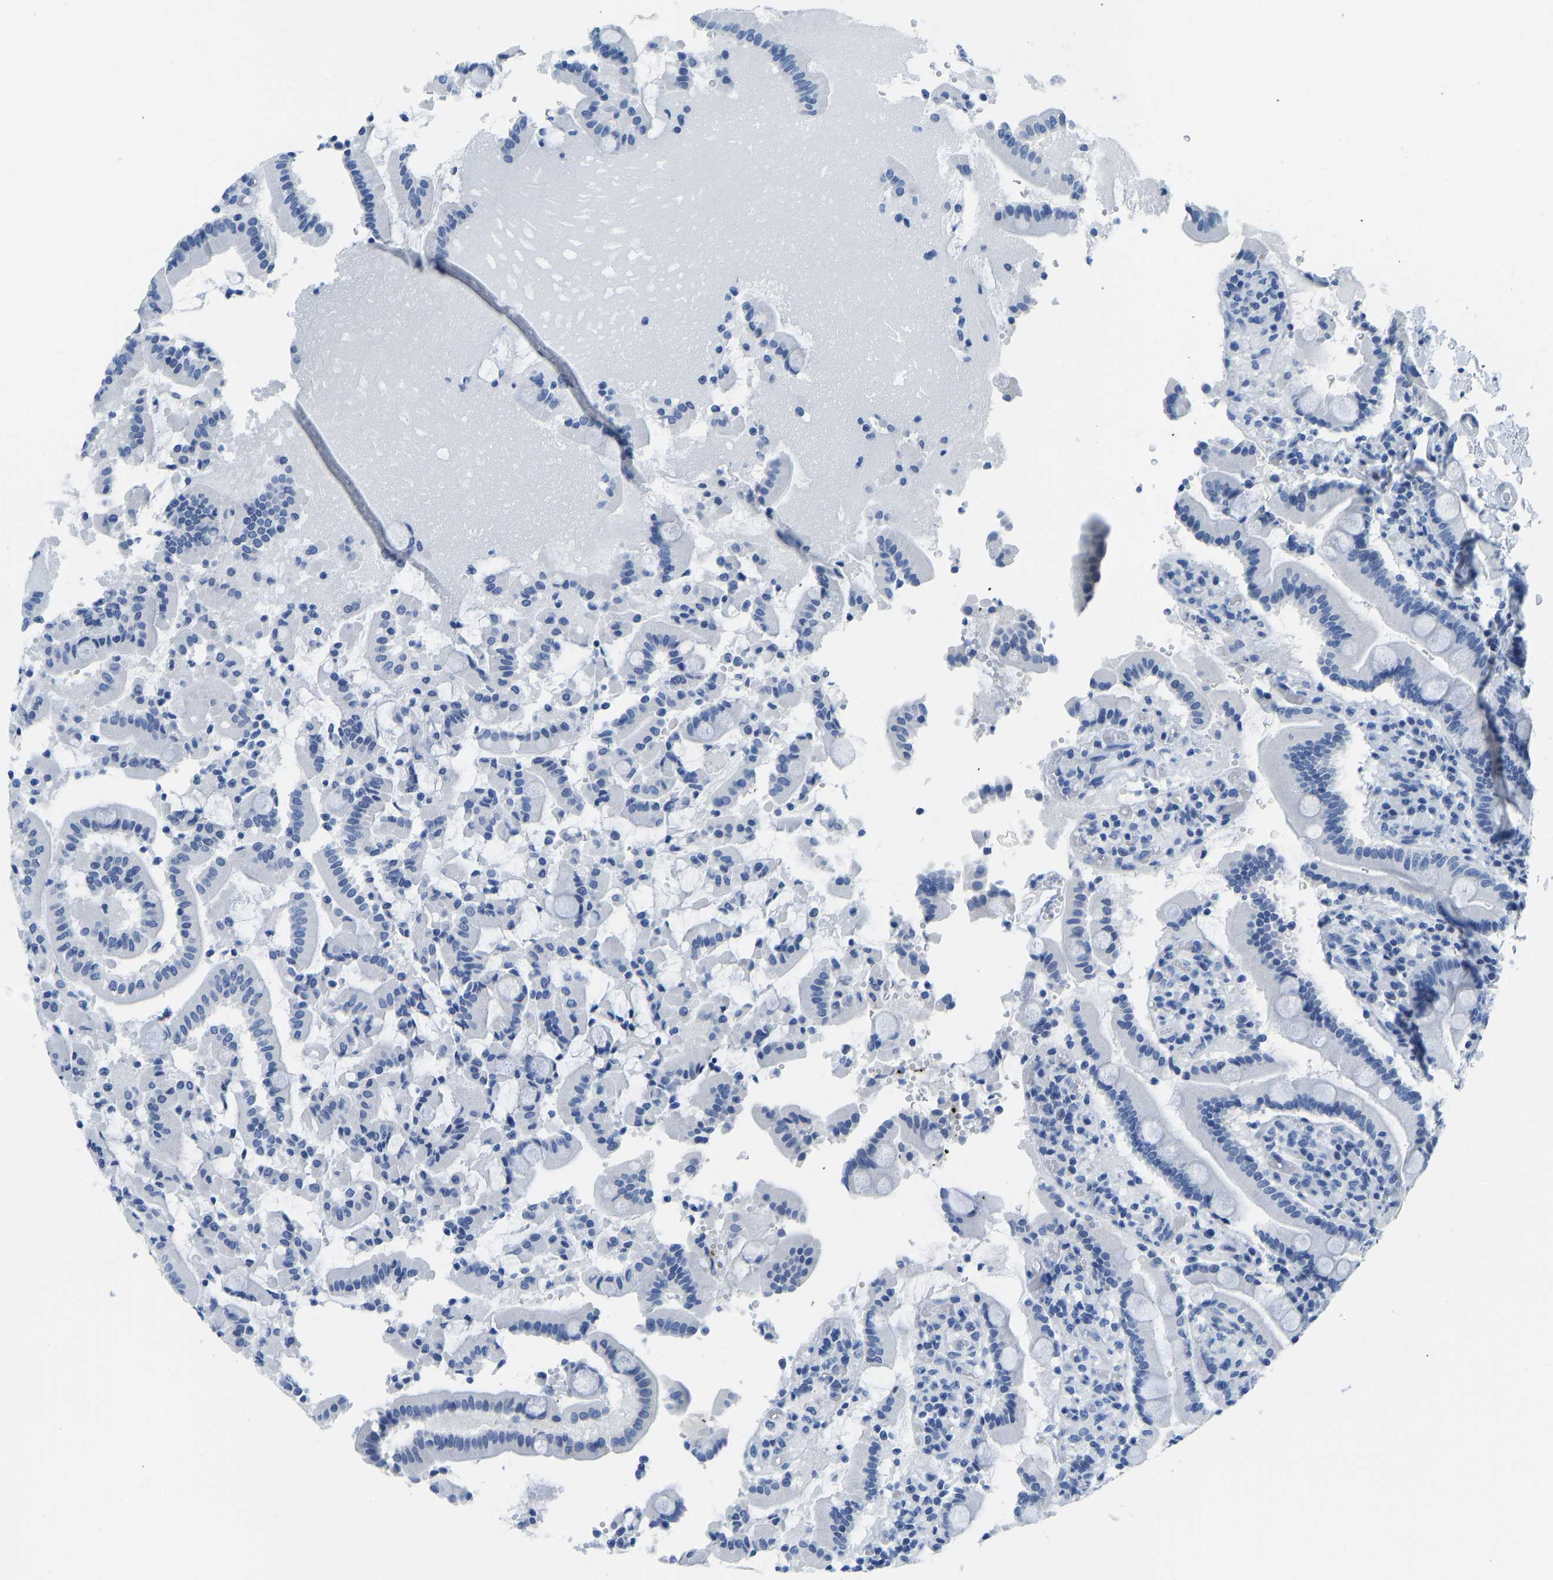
{"staining": {"intensity": "negative", "quantity": "none", "location": "none"}, "tissue": "duodenum", "cell_type": "Glandular cells", "image_type": "normal", "snomed": [{"axis": "morphology", "description": "Normal tissue, NOS"}, {"axis": "topography", "description": "Small intestine, NOS"}], "caption": "The image demonstrates no significant staining in glandular cells of duodenum. Brightfield microscopy of IHC stained with DAB (brown) and hematoxylin (blue), captured at high magnification.", "gene": "SERPINB3", "patient": {"sex": "female", "age": 71}}